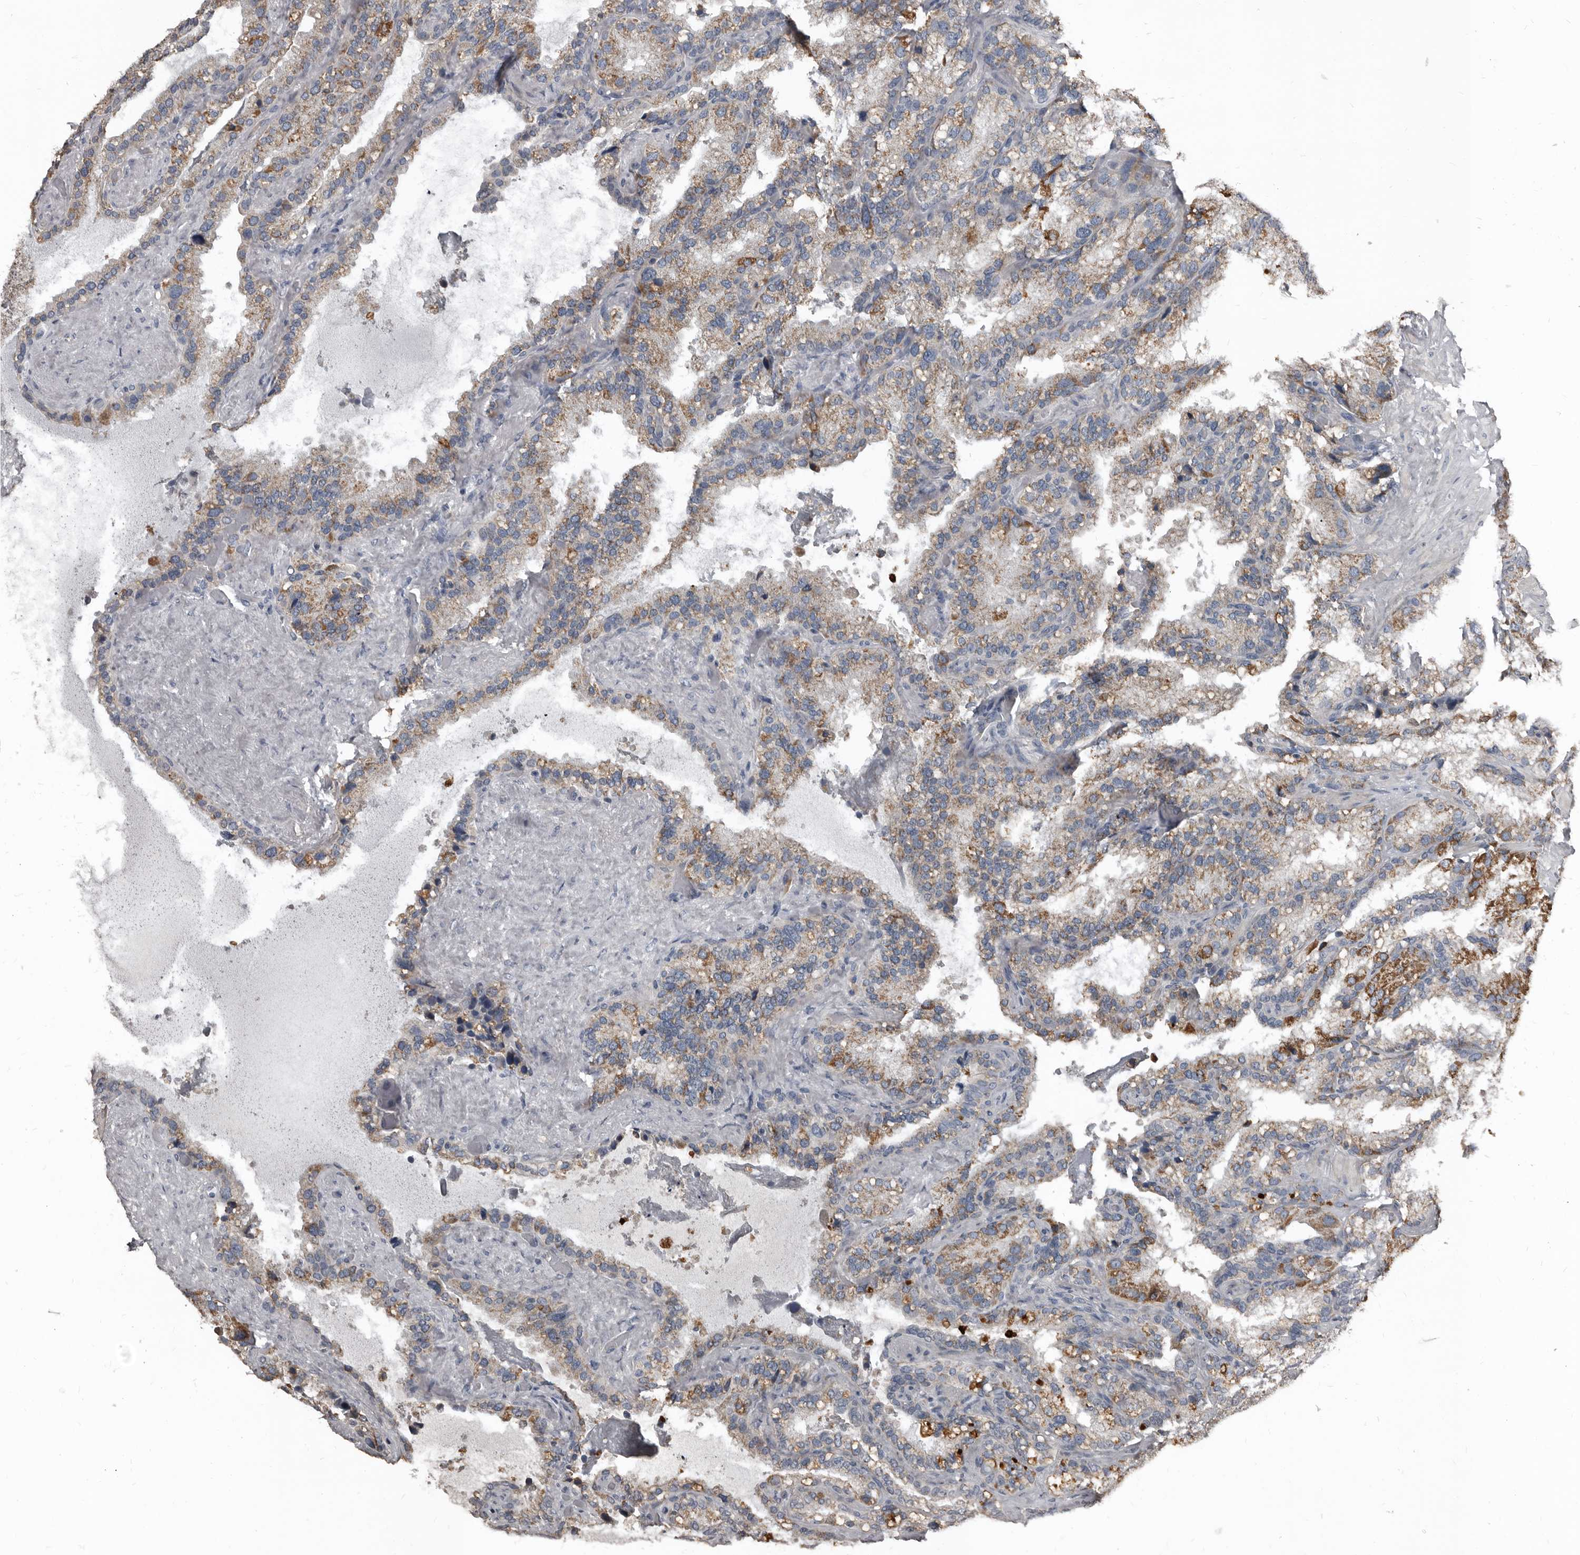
{"staining": {"intensity": "moderate", "quantity": "25%-75%", "location": "cytoplasmic/membranous"}, "tissue": "seminal vesicle", "cell_type": "Glandular cells", "image_type": "normal", "snomed": [{"axis": "morphology", "description": "Normal tissue, NOS"}, {"axis": "topography", "description": "Prostate"}, {"axis": "topography", "description": "Seminal veicle"}], "caption": "Seminal vesicle stained with immunohistochemistry (IHC) demonstrates moderate cytoplasmic/membranous expression in approximately 25%-75% of glandular cells.", "gene": "GREB1", "patient": {"sex": "male", "age": 68}}